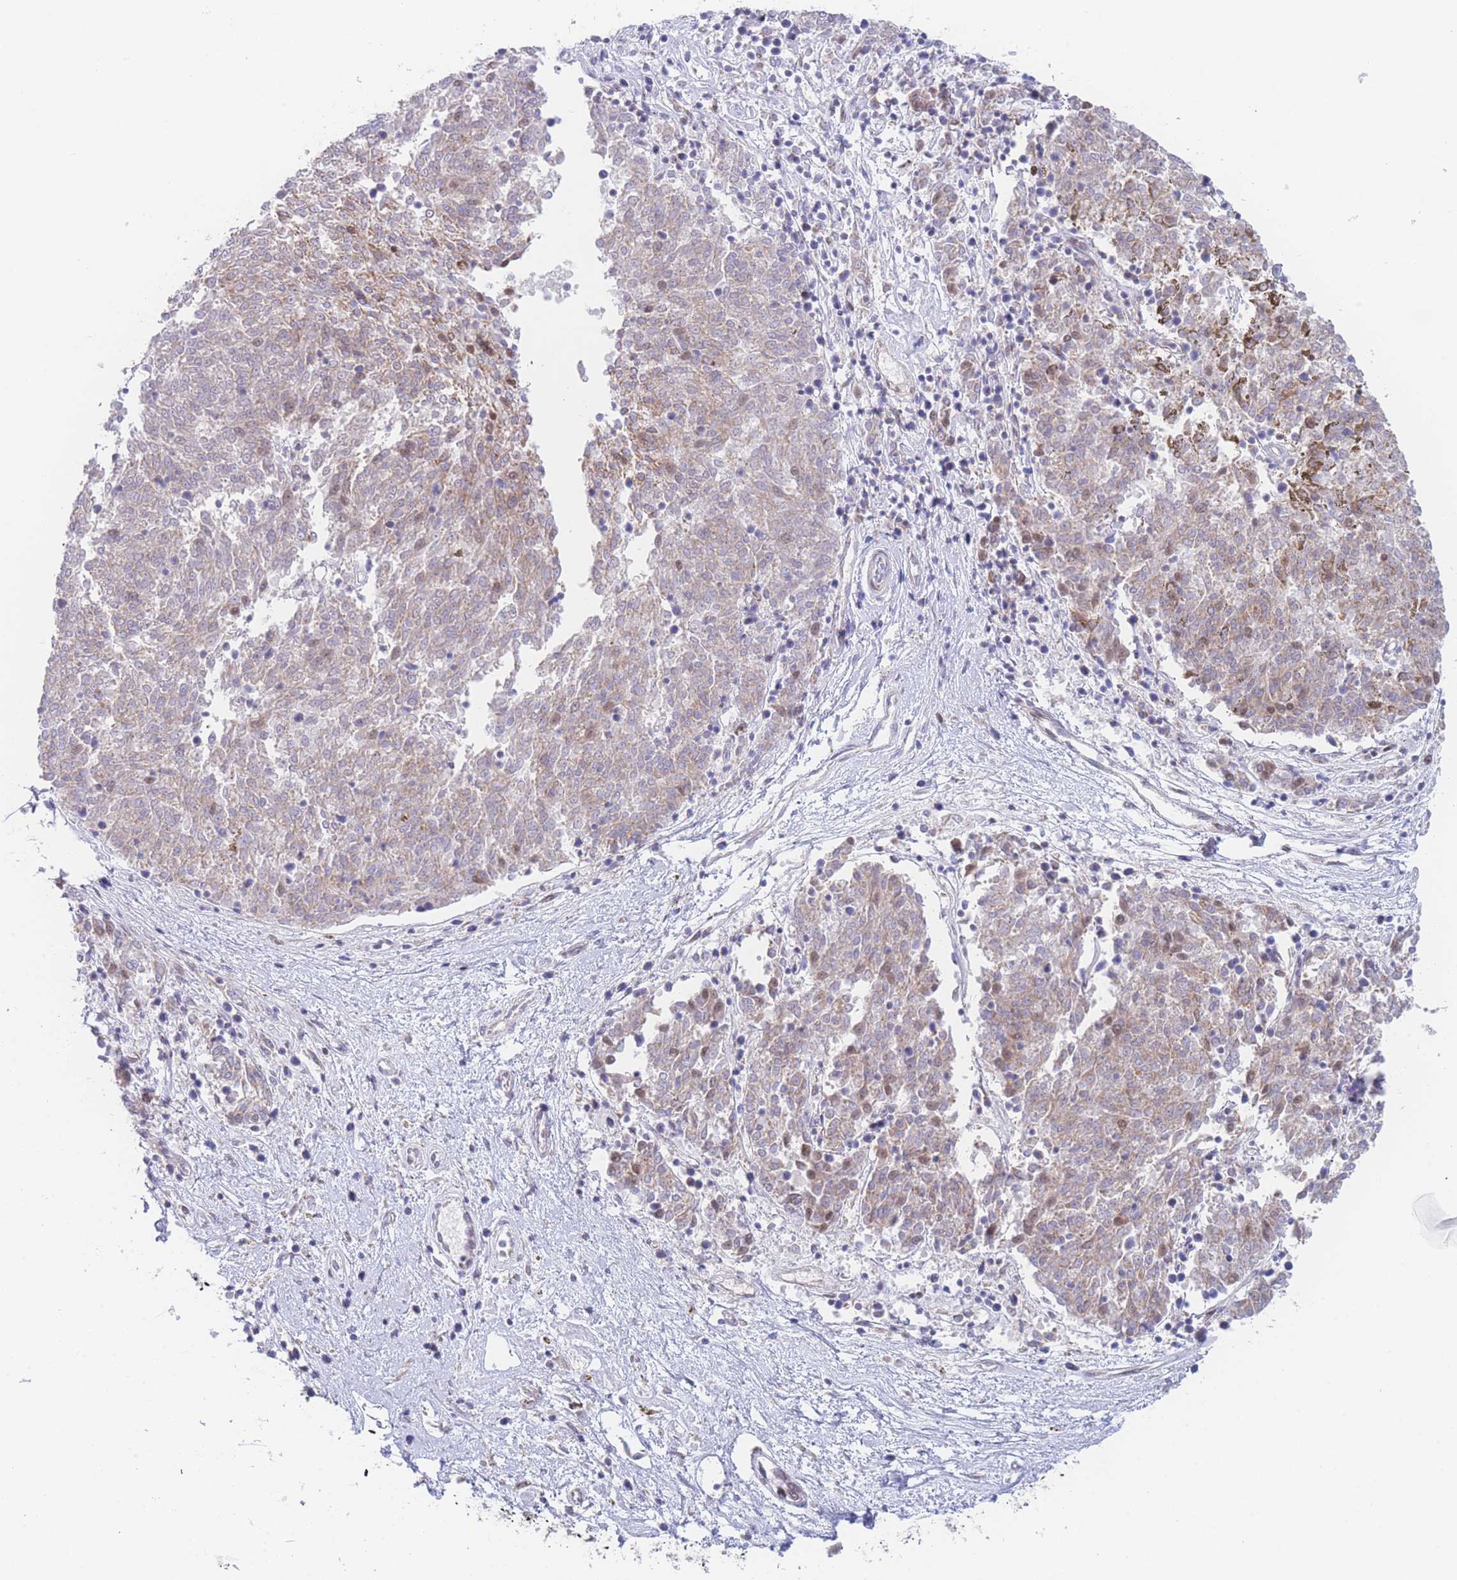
{"staining": {"intensity": "moderate", "quantity": "25%-75%", "location": "cytoplasmic/membranous"}, "tissue": "melanoma", "cell_type": "Tumor cells", "image_type": "cancer", "snomed": [{"axis": "morphology", "description": "Malignant melanoma, NOS"}, {"axis": "topography", "description": "Skin"}], "caption": "This is a histology image of immunohistochemistry (IHC) staining of melanoma, which shows moderate staining in the cytoplasmic/membranous of tumor cells.", "gene": "GPAM", "patient": {"sex": "female", "age": 72}}